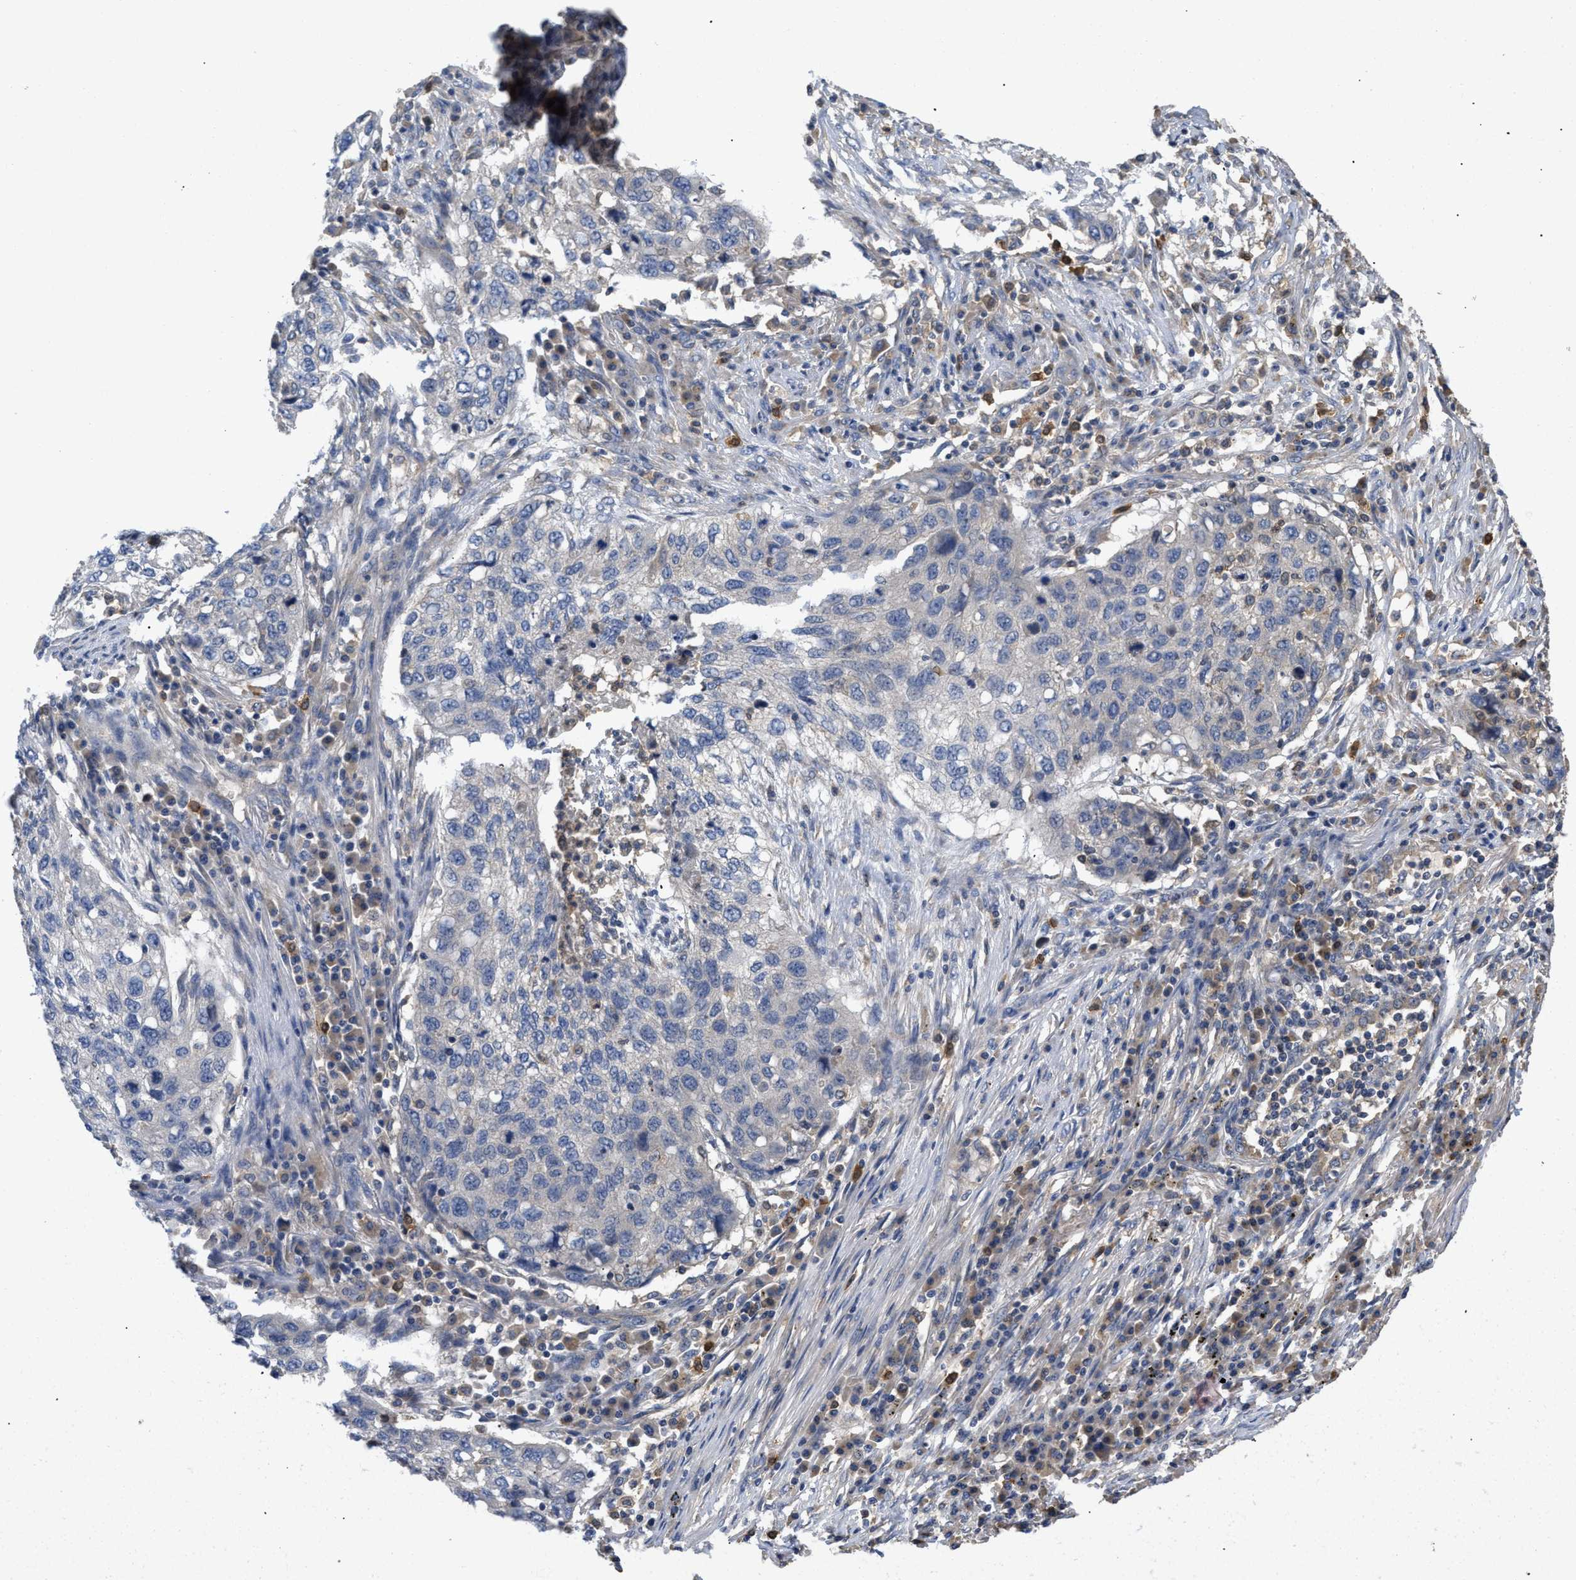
{"staining": {"intensity": "negative", "quantity": "none", "location": "none"}, "tissue": "lung cancer", "cell_type": "Tumor cells", "image_type": "cancer", "snomed": [{"axis": "morphology", "description": "Squamous cell carcinoma, NOS"}, {"axis": "topography", "description": "Lung"}], "caption": "Immunohistochemistry of lung cancer (squamous cell carcinoma) reveals no positivity in tumor cells.", "gene": "RNF216", "patient": {"sex": "female", "age": 63}}